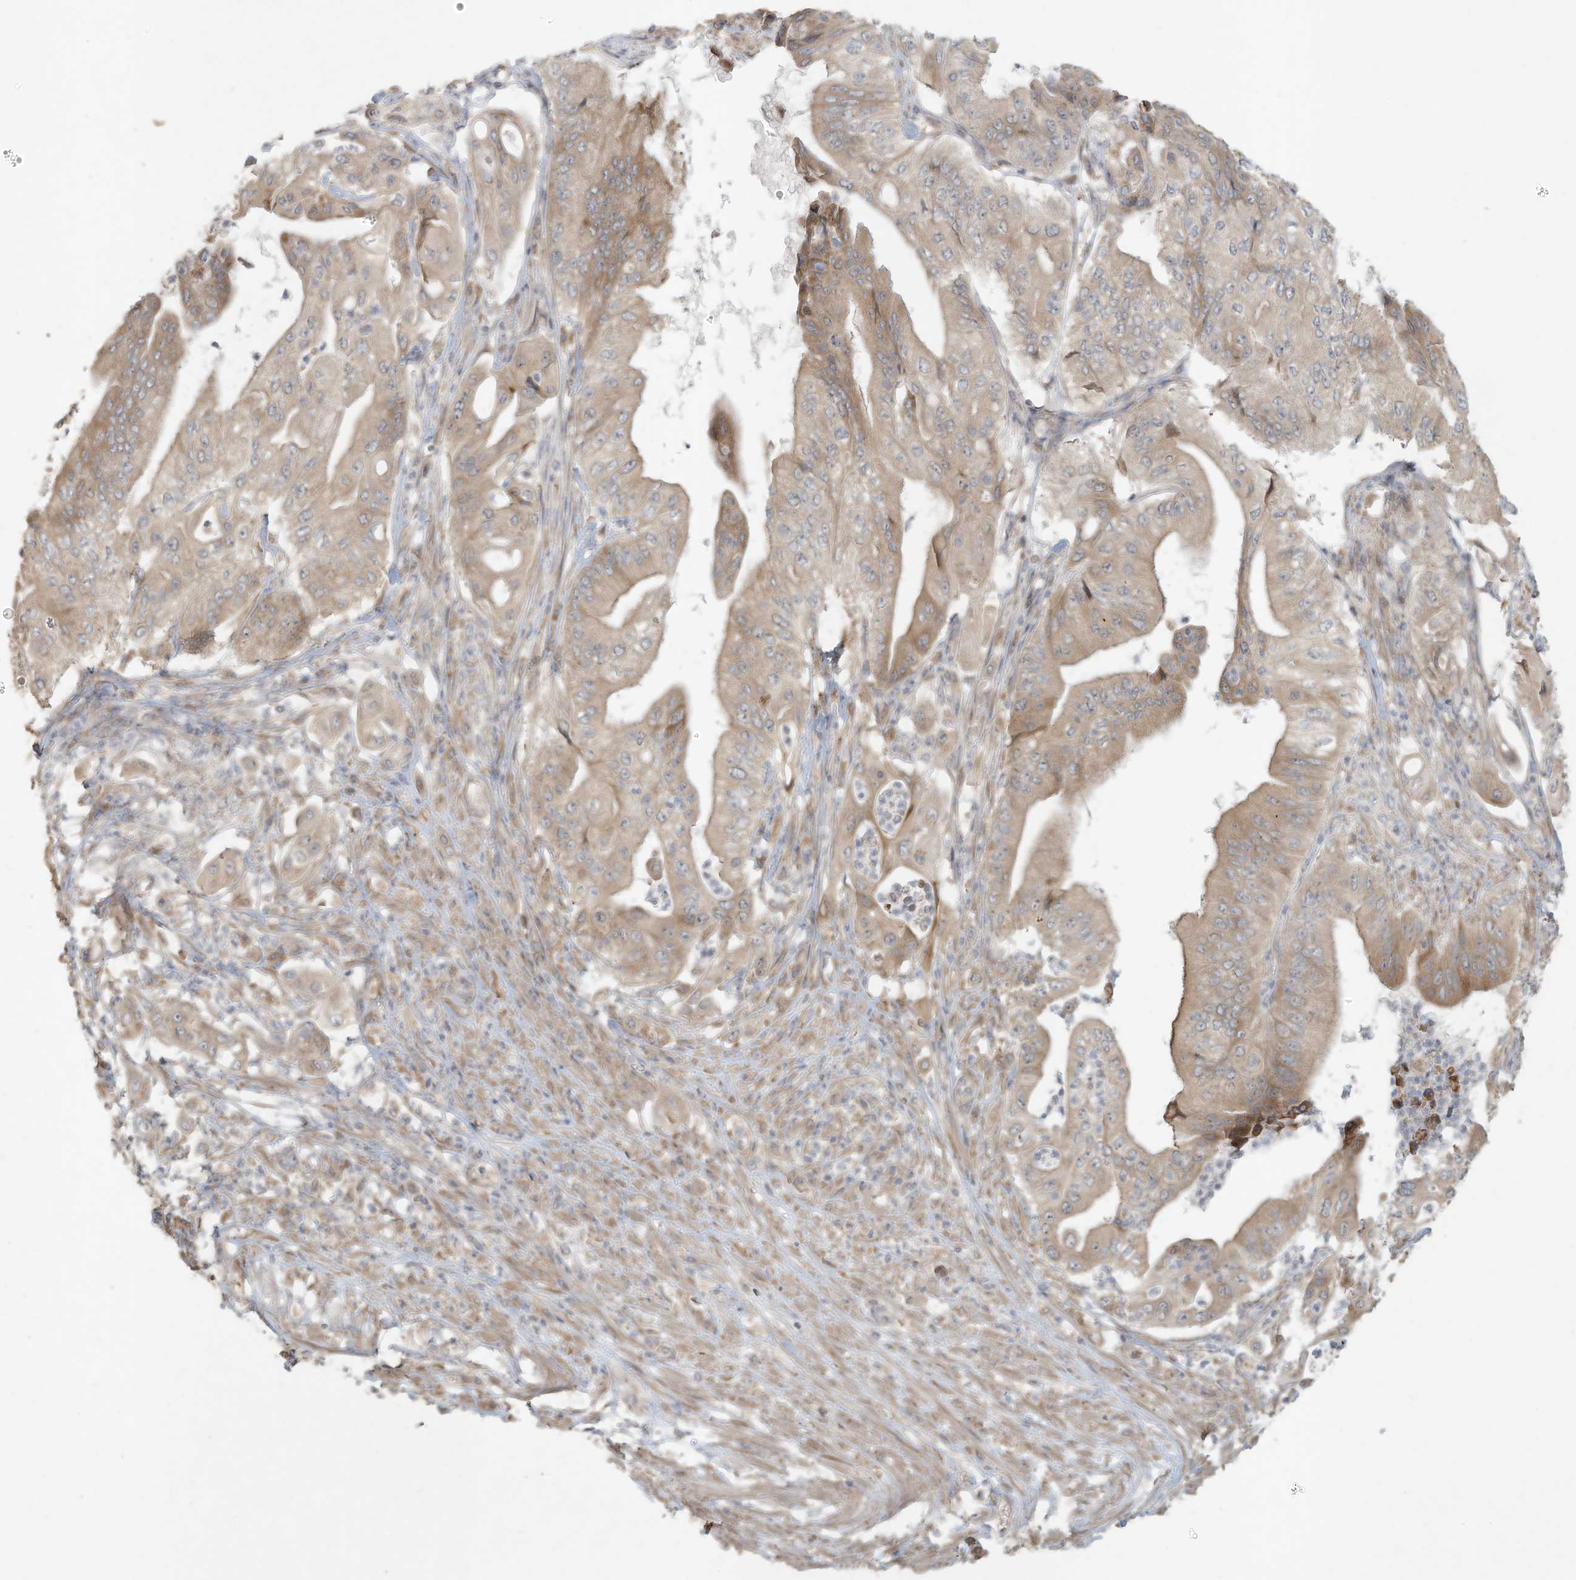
{"staining": {"intensity": "weak", "quantity": ">75%", "location": "cytoplasmic/membranous"}, "tissue": "pancreatic cancer", "cell_type": "Tumor cells", "image_type": "cancer", "snomed": [{"axis": "morphology", "description": "Adenocarcinoma, NOS"}, {"axis": "topography", "description": "Pancreas"}], "caption": "Pancreatic cancer (adenocarcinoma) stained with DAB immunohistochemistry (IHC) displays low levels of weak cytoplasmic/membranous staining in about >75% of tumor cells. (DAB (3,3'-diaminobenzidine) IHC with brightfield microscopy, high magnification).", "gene": "MAGIX", "patient": {"sex": "female", "age": 77}}